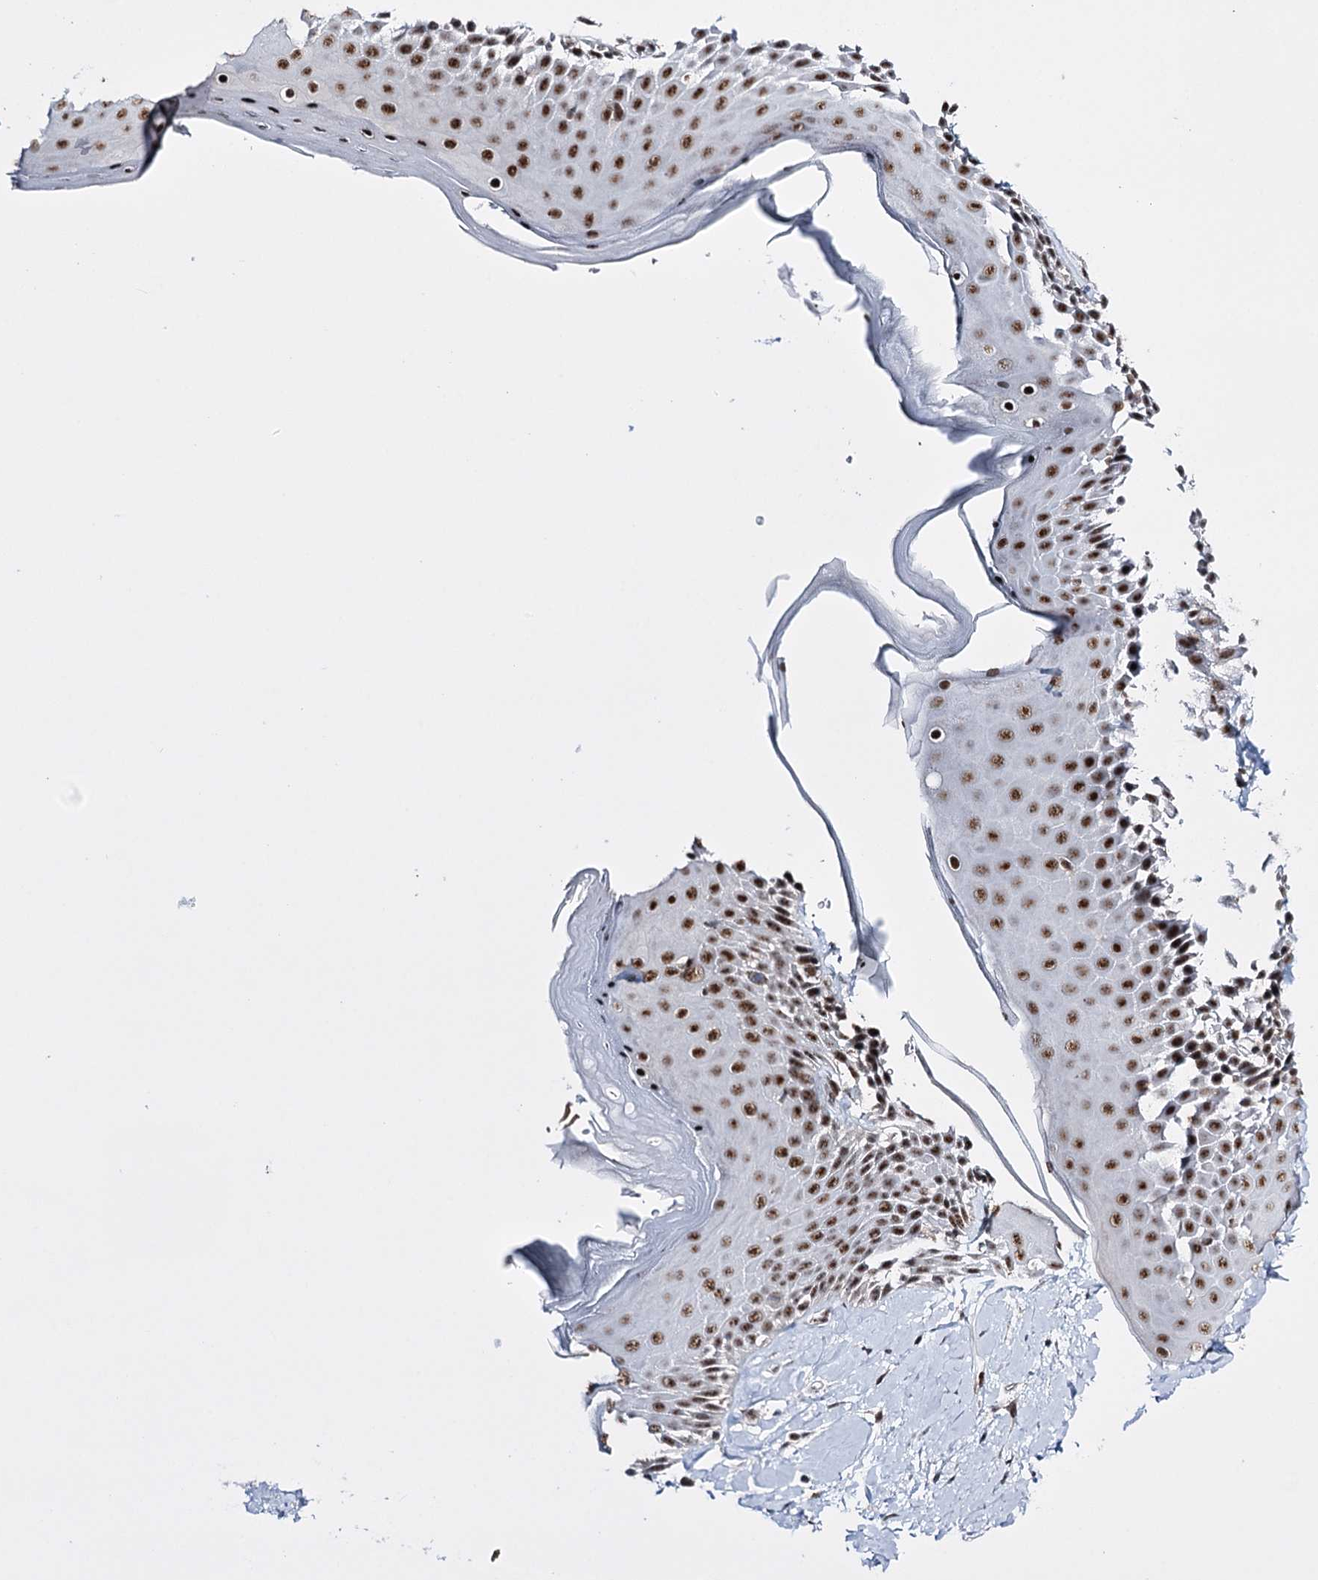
{"staining": {"intensity": "strong", "quantity": ">75%", "location": "nuclear"}, "tissue": "skin", "cell_type": "Epidermal cells", "image_type": "normal", "snomed": [{"axis": "morphology", "description": "Normal tissue, NOS"}, {"axis": "topography", "description": "Anal"}], "caption": "This histopathology image demonstrates normal skin stained with IHC to label a protein in brown. The nuclear of epidermal cells show strong positivity for the protein. Nuclei are counter-stained blue.", "gene": "PRPF40A", "patient": {"sex": "male", "age": 69}}